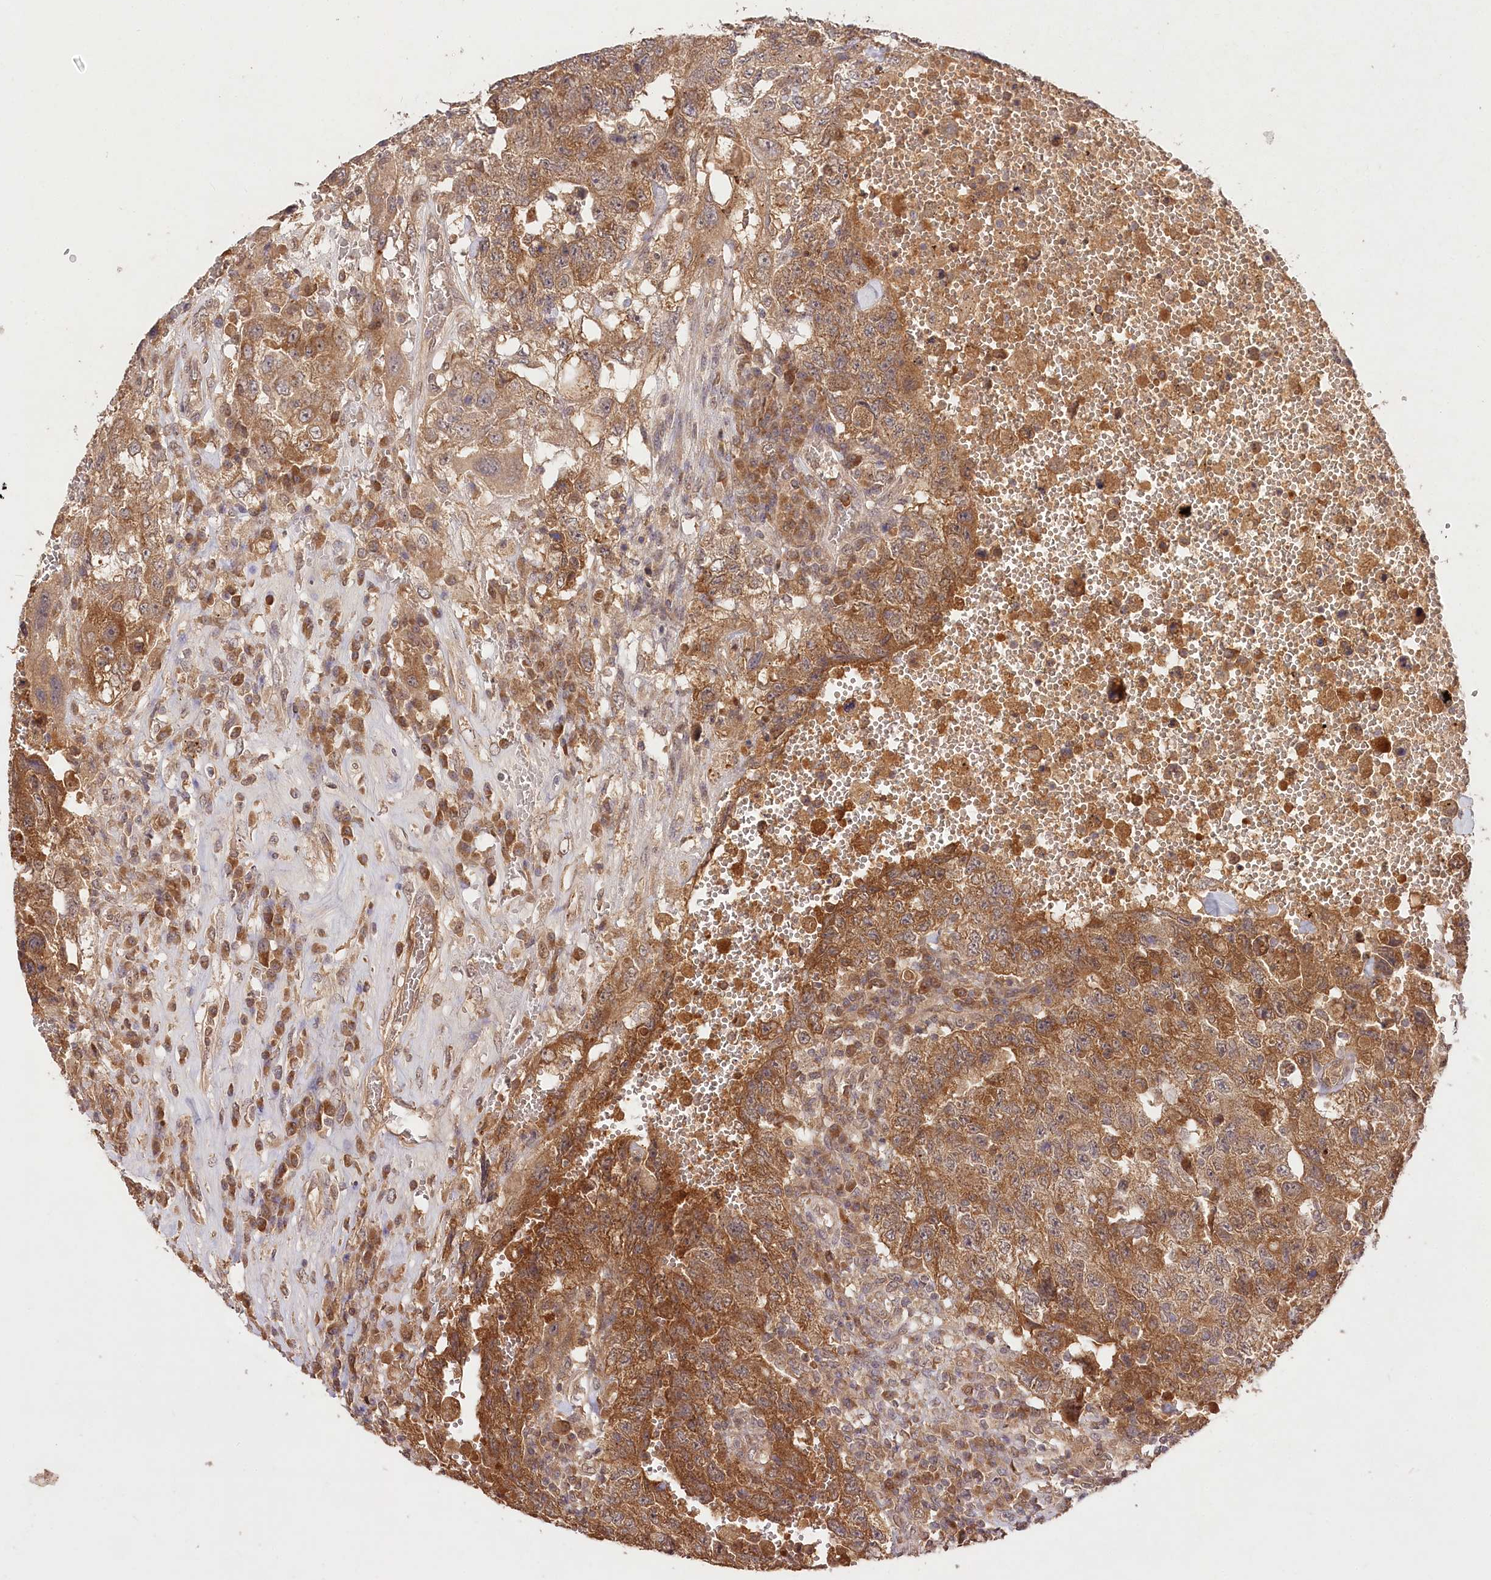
{"staining": {"intensity": "moderate", "quantity": ">75%", "location": "cytoplasmic/membranous"}, "tissue": "testis cancer", "cell_type": "Tumor cells", "image_type": "cancer", "snomed": [{"axis": "morphology", "description": "Carcinoma, Embryonal, NOS"}, {"axis": "topography", "description": "Testis"}], "caption": "Brown immunohistochemical staining in testis cancer (embryonal carcinoma) demonstrates moderate cytoplasmic/membranous staining in approximately >75% of tumor cells. The protein of interest is stained brown, and the nuclei are stained in blue (DAB (3,3'-diaminobenzidine) IHC with brightfield microscopy, high magnification).", "gene": "IRAK1BP1", "patient": {"sex": "male", "age": 26}}